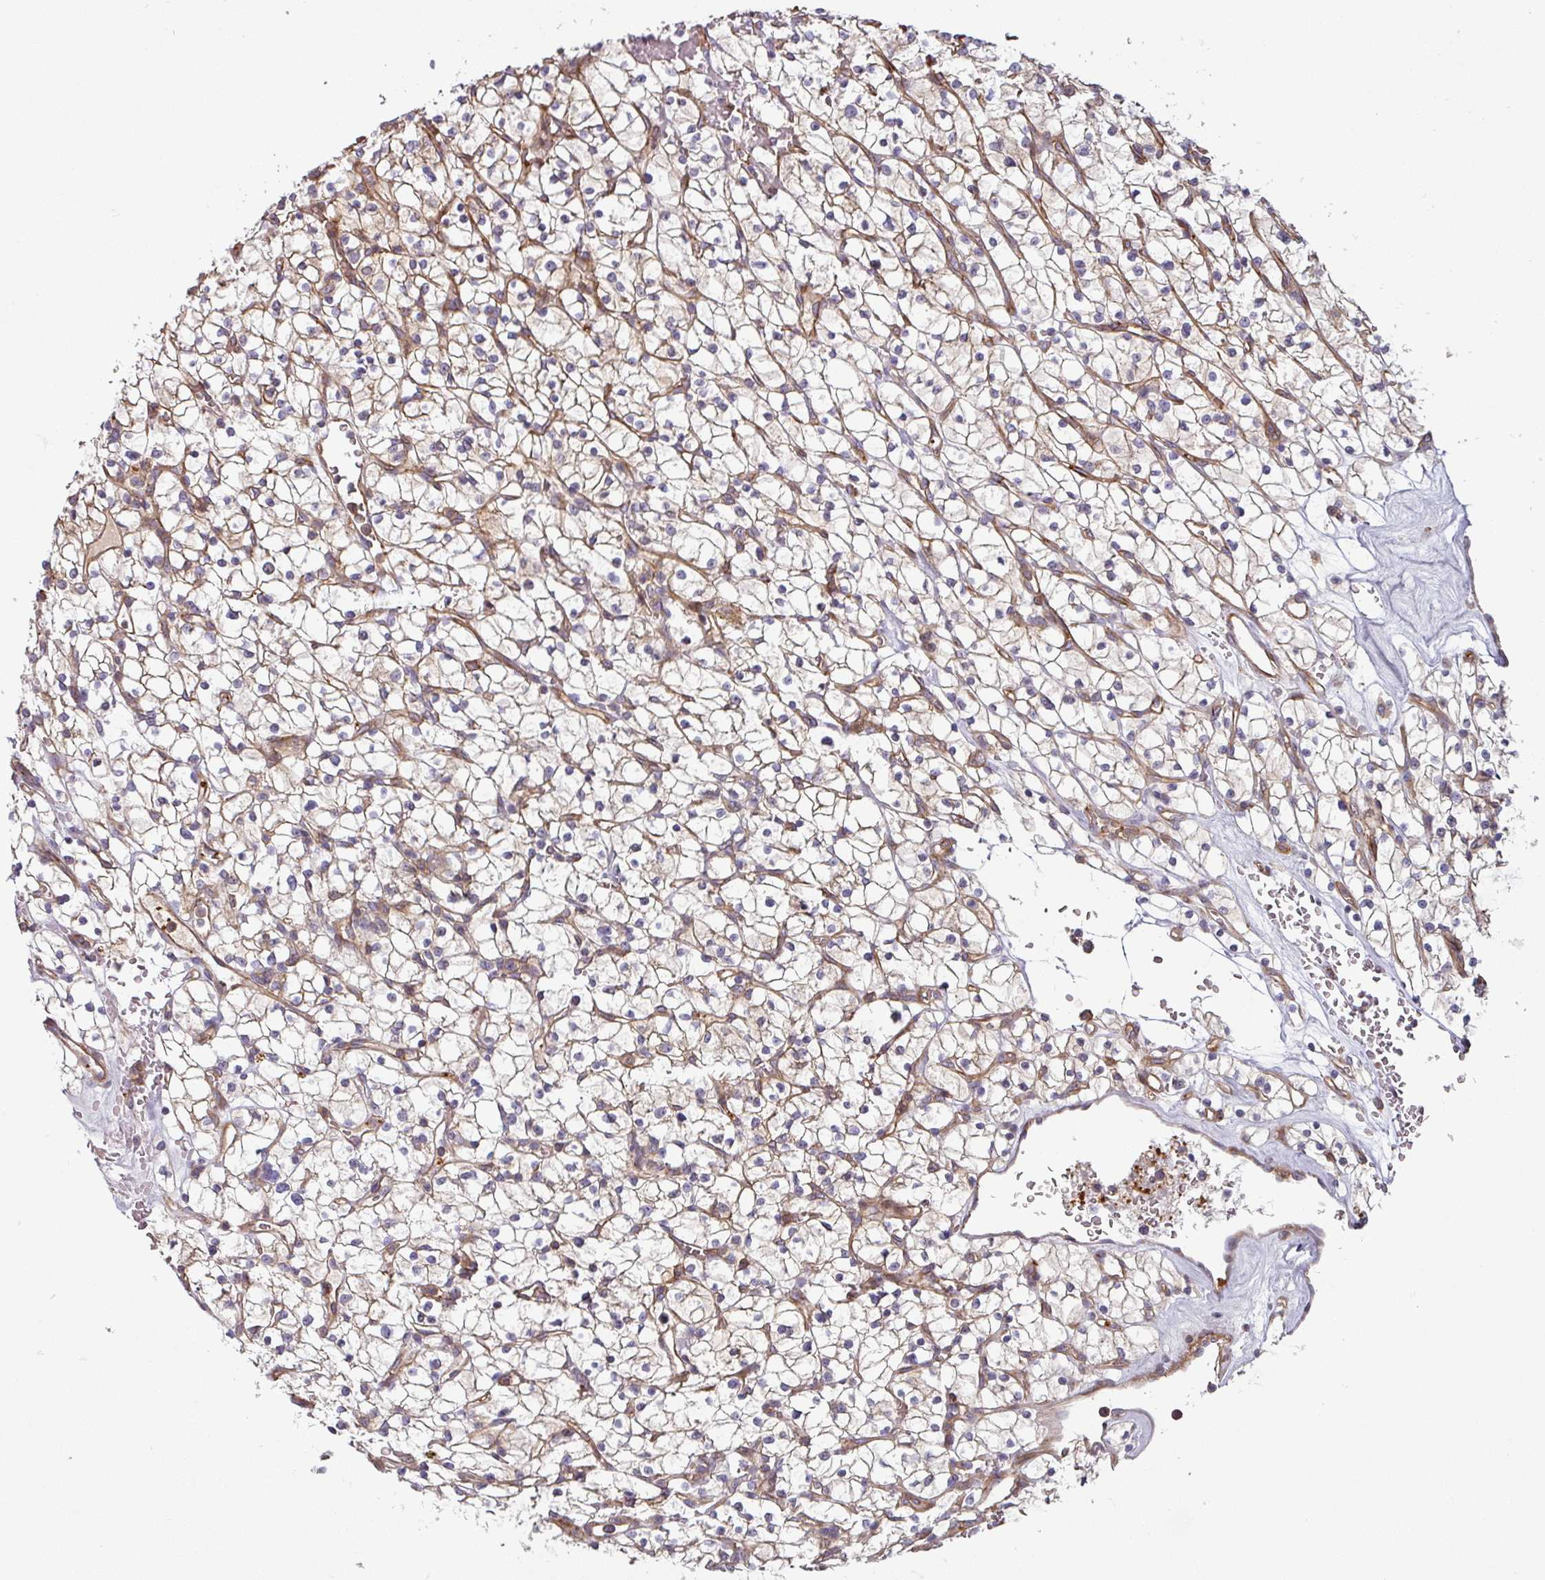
{"staining": {"intensity": "negative", "quantity": "none", "location": "none"}, "tissue": "renal cancer", "cell_type": "Tumor cells", "image_type": "cancer", "snomed": [{"axis": "morphology", "description": "Adenocarcinoma, NOS"}, {"axis": "topography", "description": "Kidney"}], "caption": "The micrograph exhibits no staining of tumor cells in renal cancer. (Brightfield microscopy of DAB (3,3'-diaminobenzidine) immunohistochemistry (IHC) at high magnification).", "gene": "CASP2", "patient": {"sex": "female", "age": 64}}